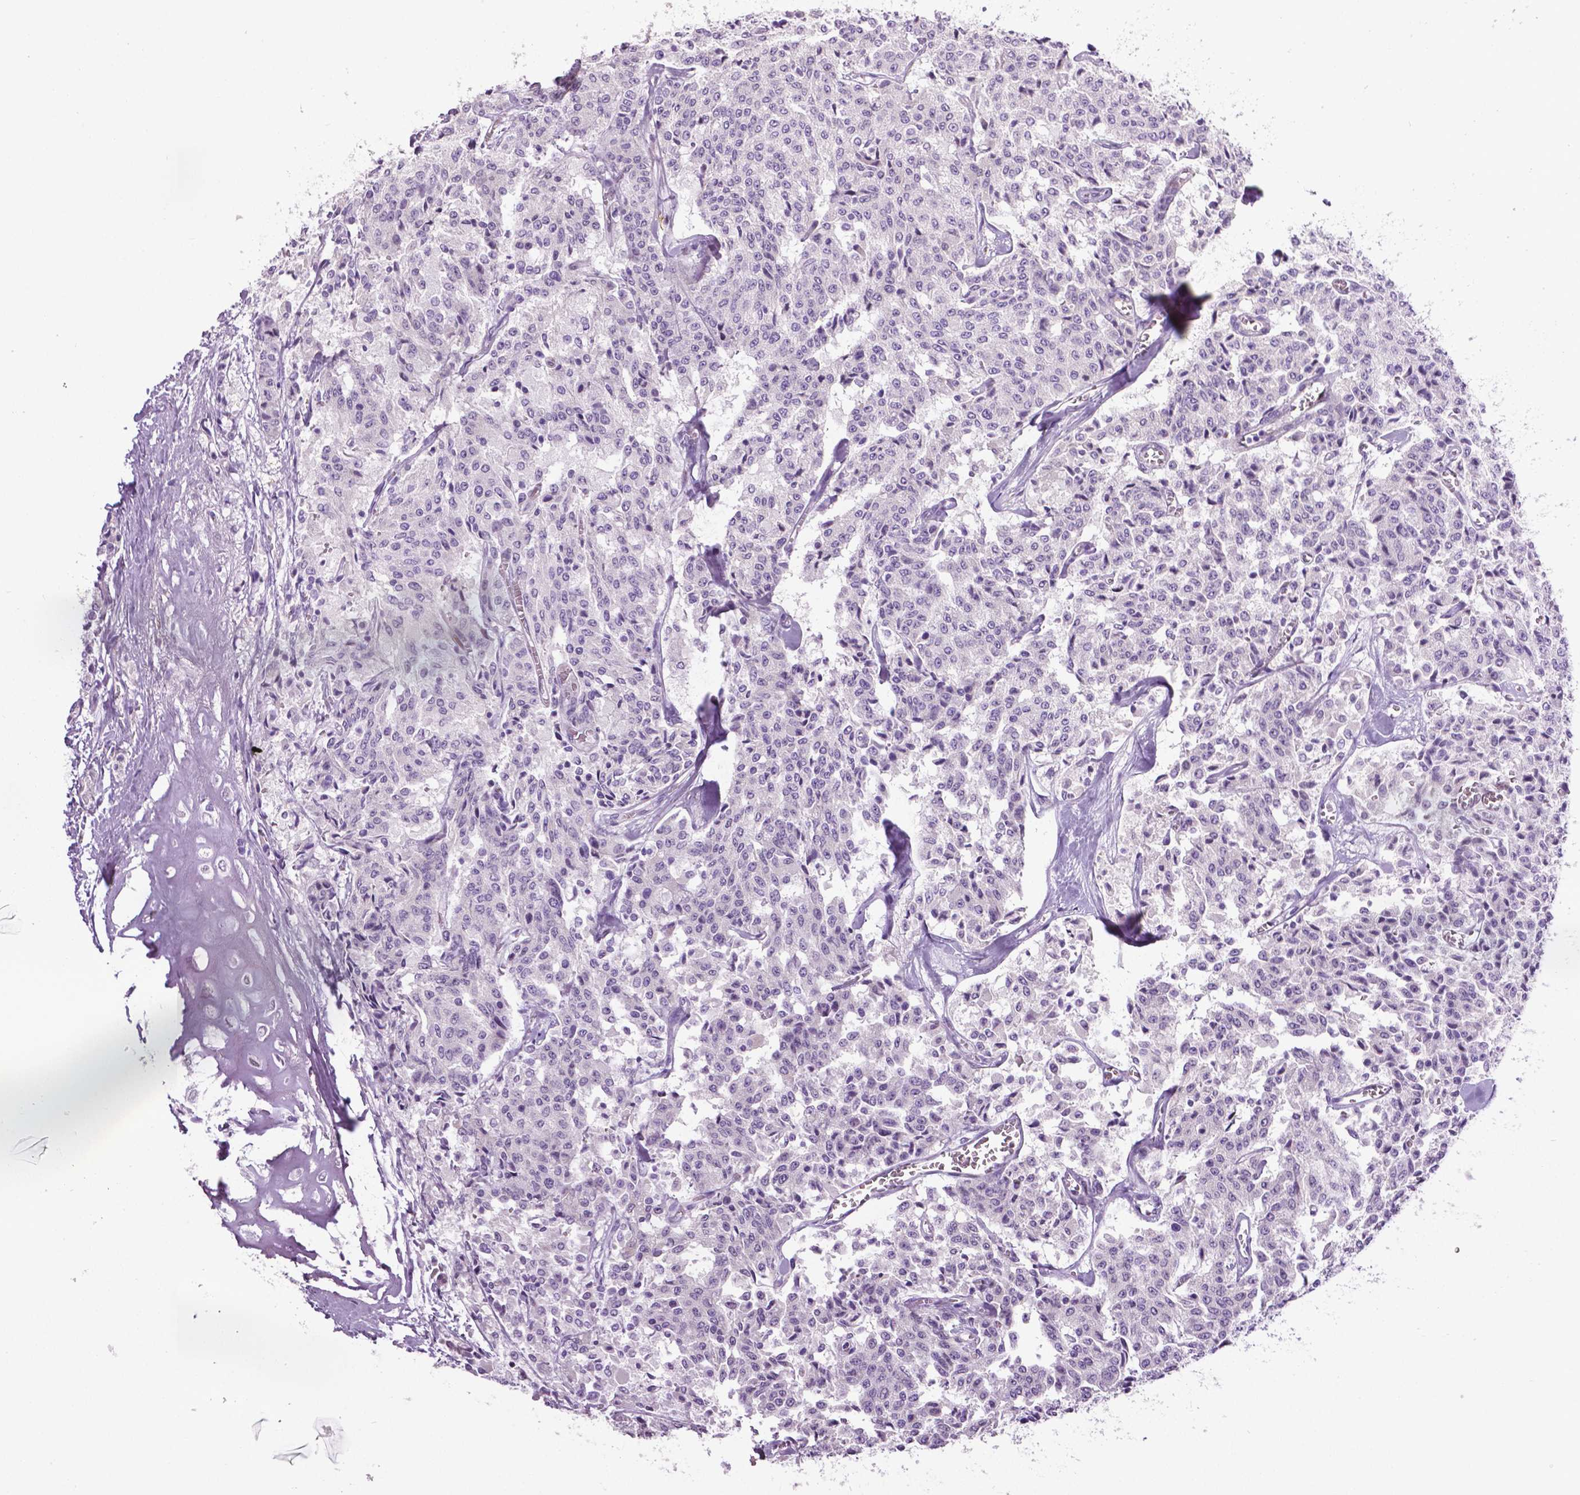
{"staining": {"intensity": "negative", "quantity": "none", "location": "none"}, "tissue": "carcinoid", "cell_type": "Tumor cells", "image_type": "cancer", "snomed": [{"axis": "morphology", "description": "Carcinoid, malignant, NOS"}, {"axis": "topography", "description": "Lung"}], "caption": "A high-resolution photomicrograph shows IHC staining of carcinoid, which shows no significant expression in tumor cells. (DAB immunohistochemistry with hematoxylin counter stain).", "gene": "PTGER3", "patient": {"sex": "male", "age": 71}}